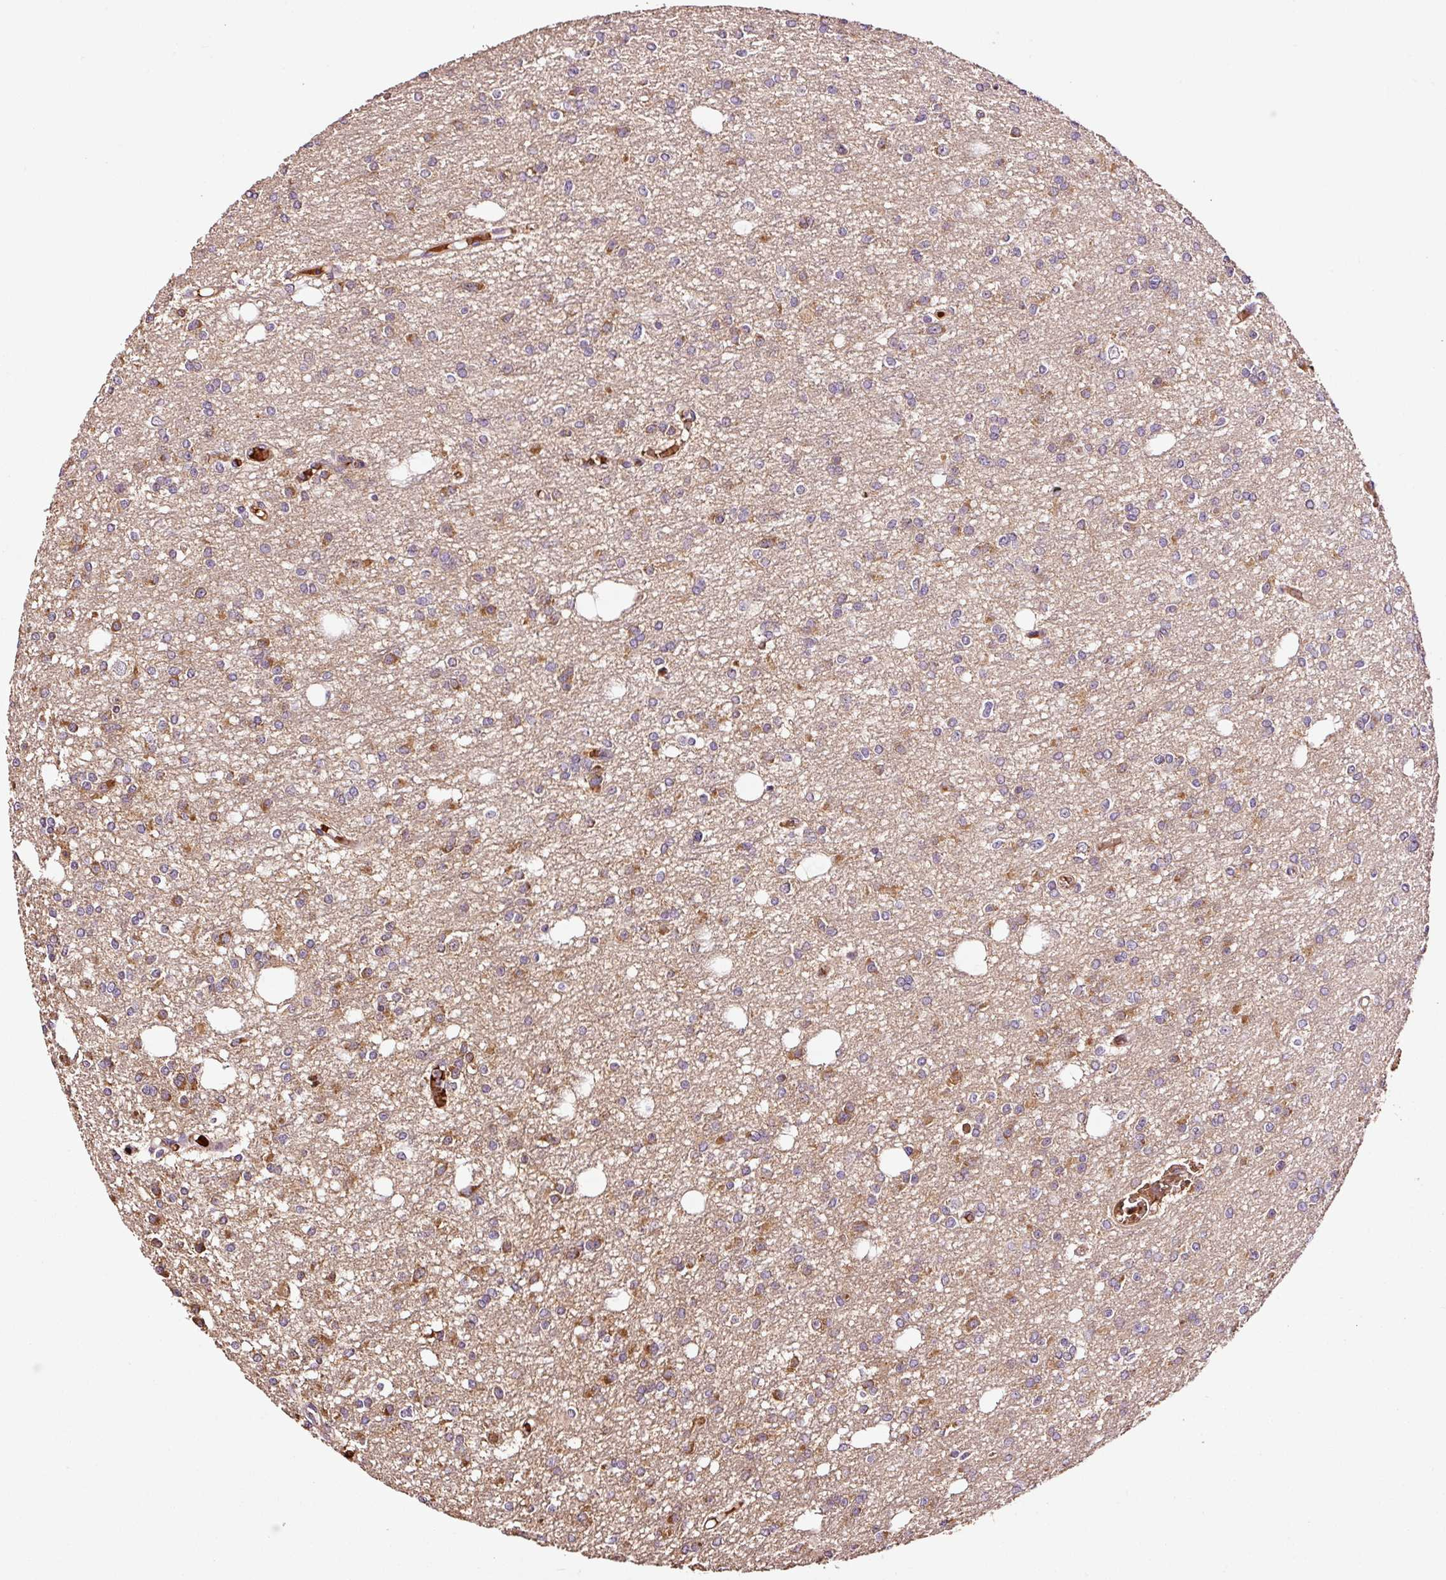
{"staining": {"intensity": "moderate", "quantity": "25%-75%", "location": "cytoplasmic/membranous"}, "tissue": "glioma", "cell_type": "Tumor cells", "image_type": "cancer", "snomed": [{"axis": "morphology", "description": "Glioma, malignant, Low grade"}, {"axis": "topography", "description": "Brain"}], "caption": "Immunohistochemical staining of glioma exhibits medium levels of moderate cytoplasmic/membranous expression in approximately 25%-75% of tumor cells.", "gene": "PGLYRP2", "patient": {"sex": "male", "age": 26}}